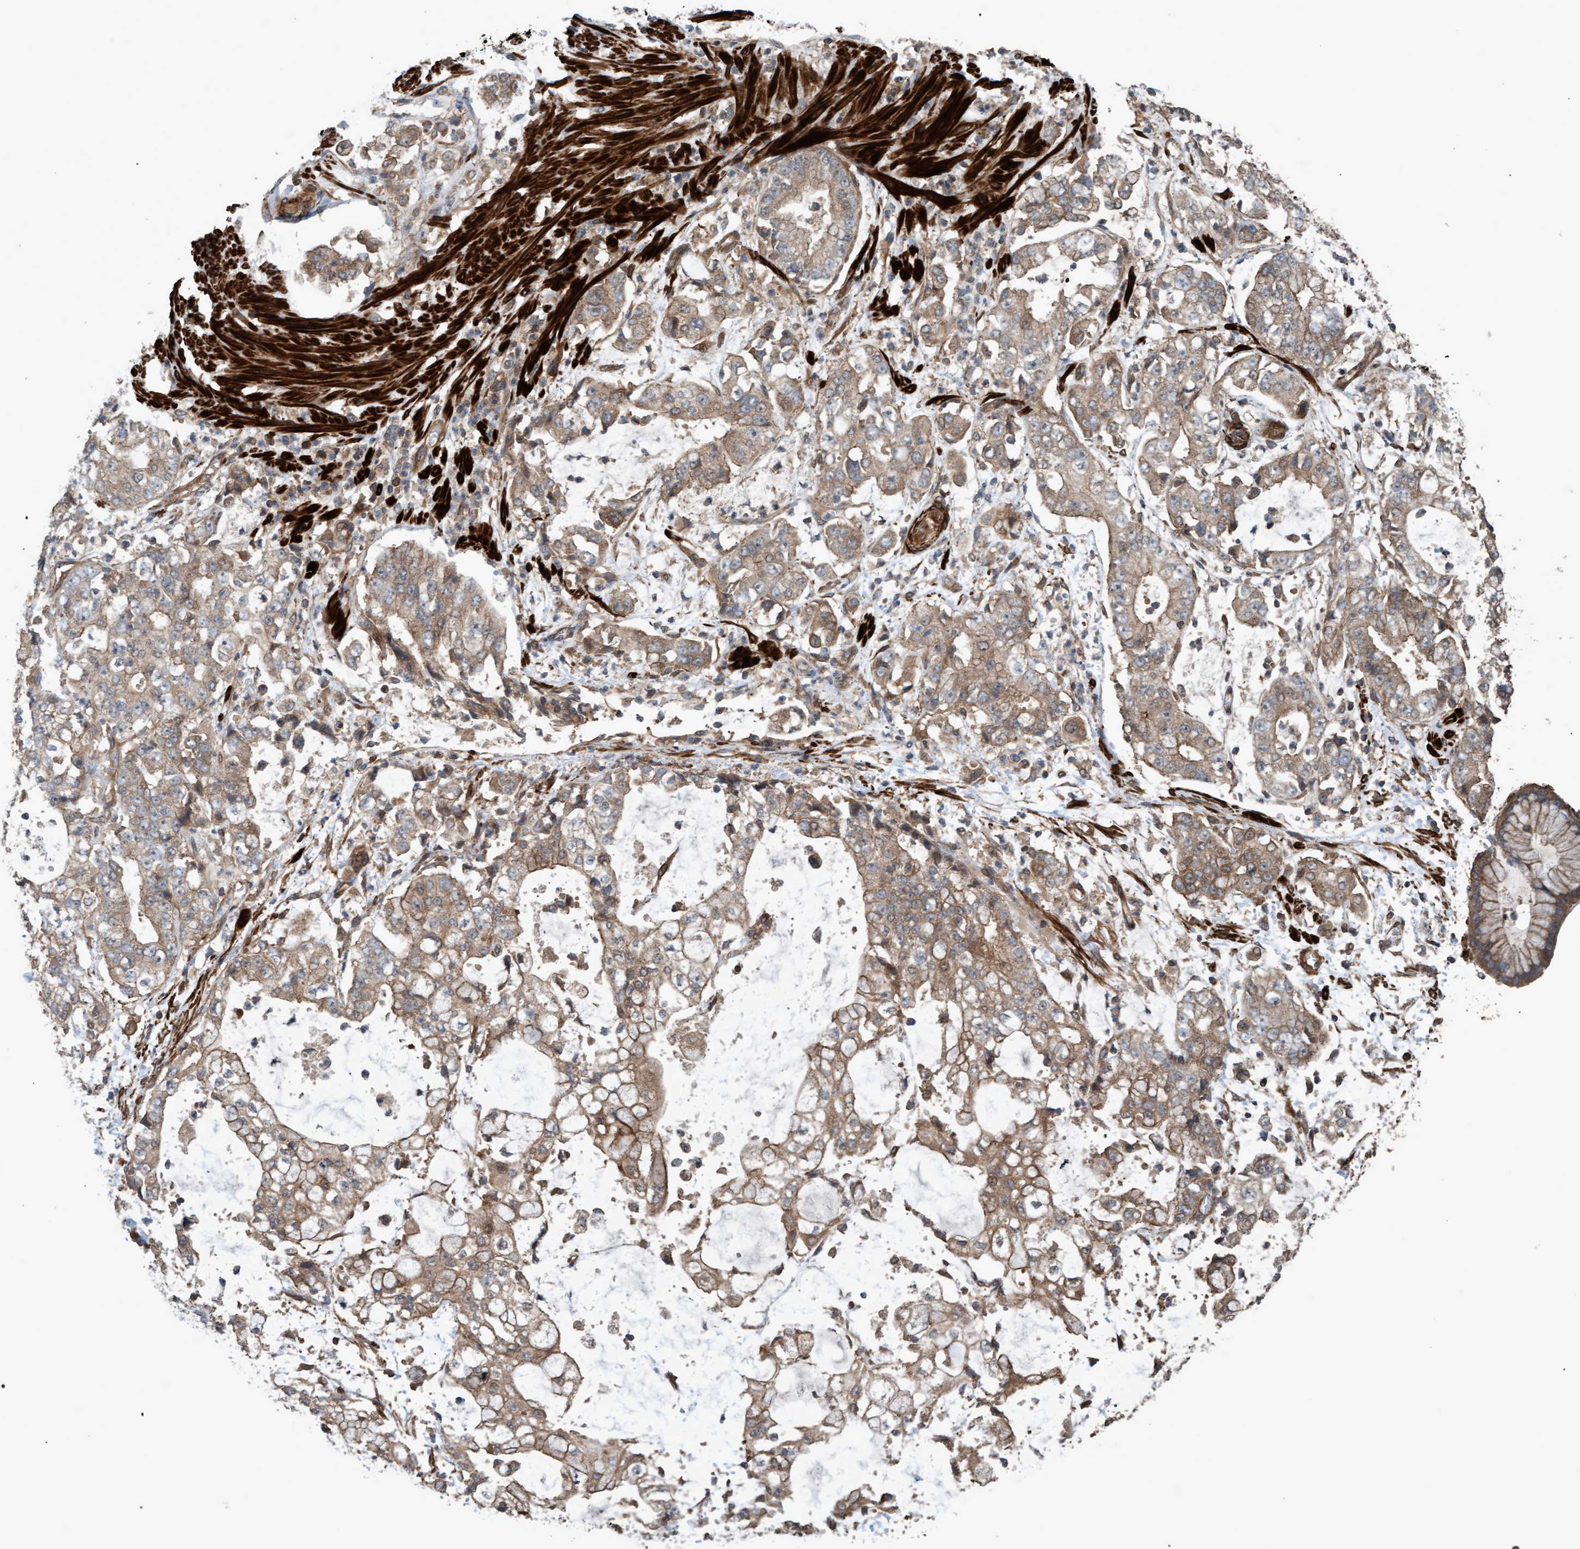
{"staining": {"intensity": "moderate", "quantity": ">75%", "location": "cytoplasmic/membranous"}, "tissue": "stomach cancer", "cell_type": "Tumor cells", "image_type": "cancer", "snomed": [{"axis": "morphology", "description": "Adenocarcinoma, NOS"}, {"axis": "topography", "description": "Stomach"}], "caption": "Tumor cells reveal medium levels of moderate cytoplasmic/membranous expression in about >75% of cells in adenocarcinoma (stomach). The staining was performed using DAB to visualize the protein expression in brown, while the nuclei were stained in blue with hematoxylin (Magnification: 20x).", "gene": "GGT6", "patient": {"sex": "male", "age": 76}}